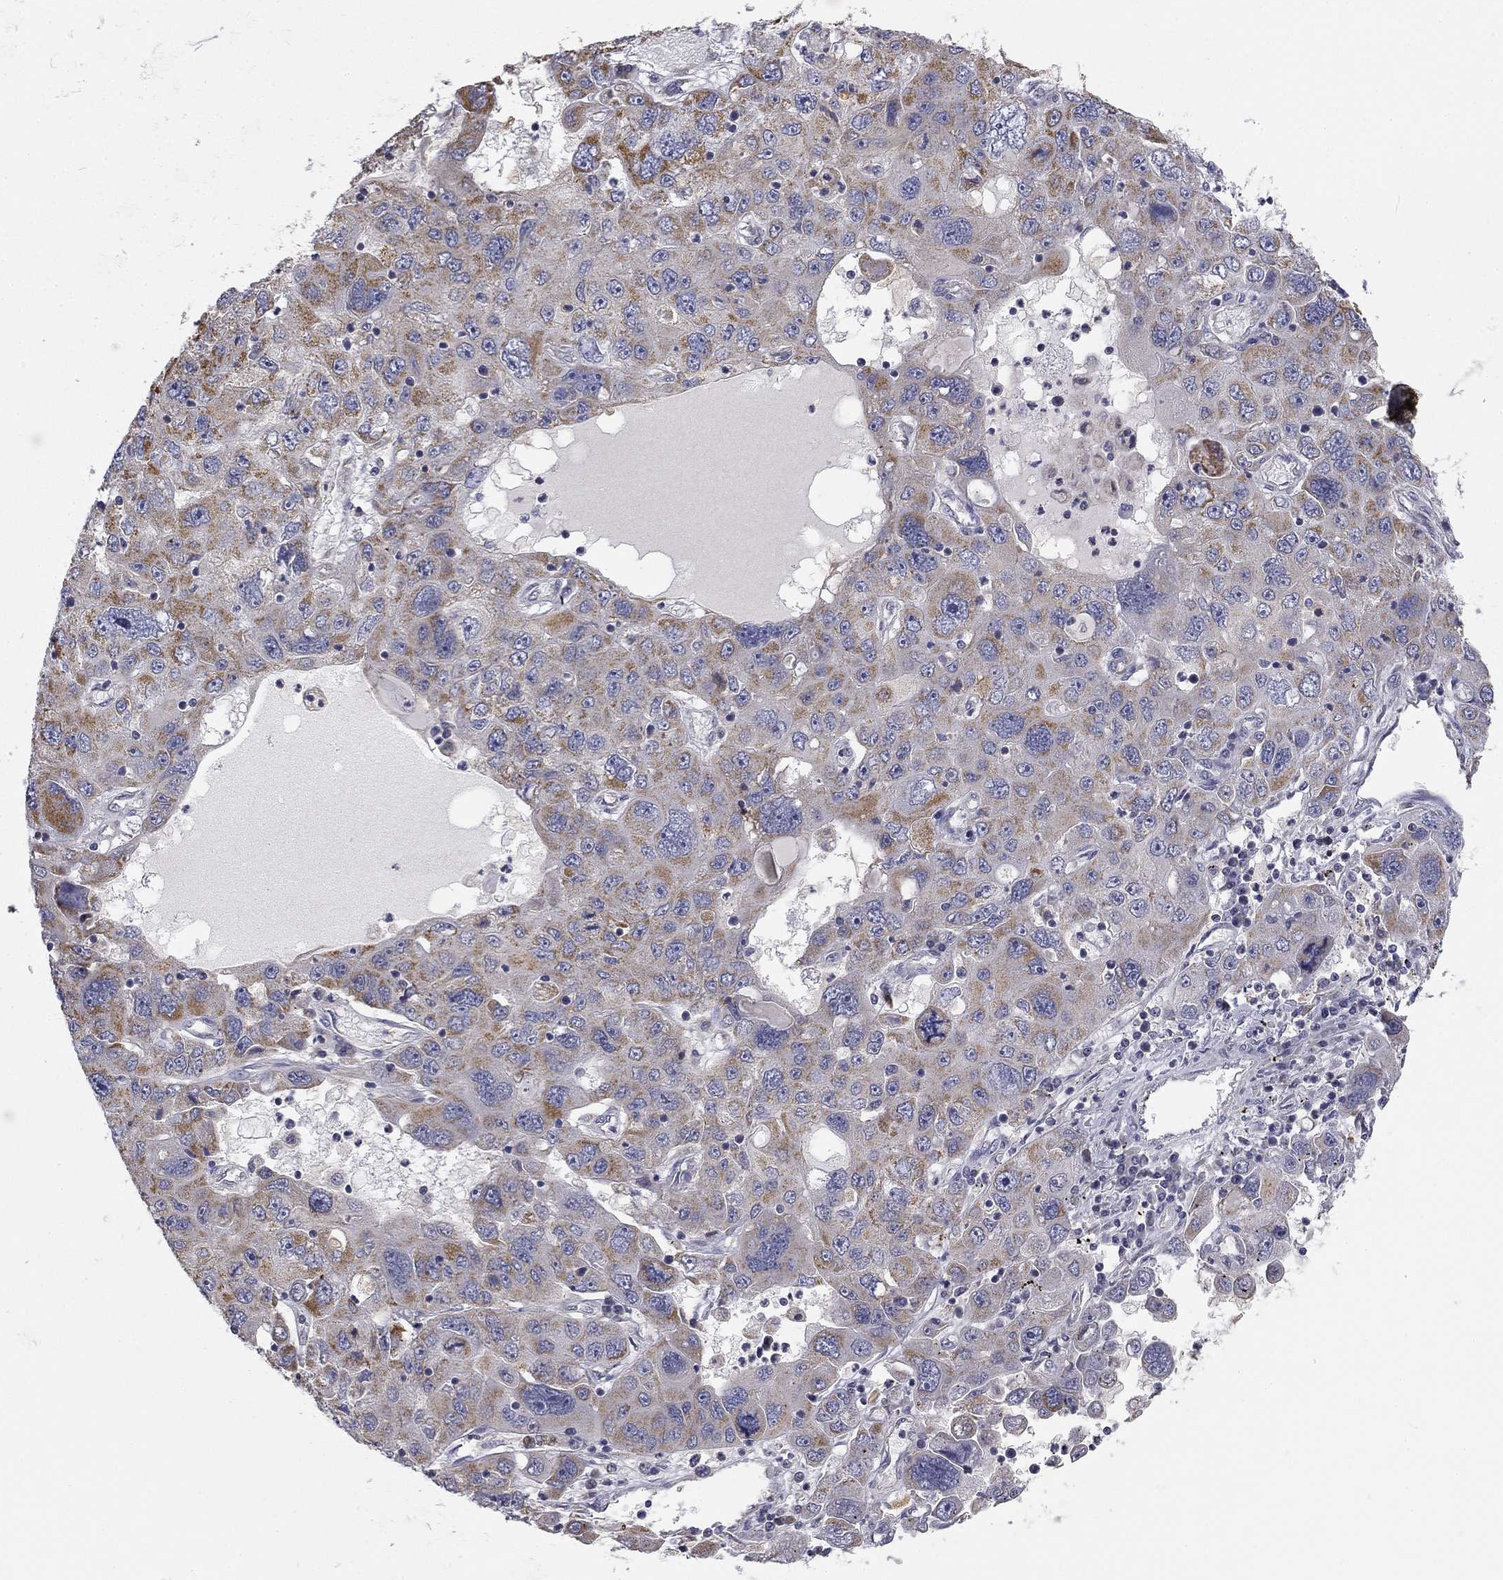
{"staining": {"intensity": "moderate", "quantity": "25%-75%", "location": "cytoplasmic/membranous"}, "tissue": "stomach cancer", "cell_type": "Tumor cells", "image_type": "cancer", "snomed": [{"axis": "morphology", "description": "Adenocarcinoma, NOS"}, {"axis": "topography", "description": "Stomach"}], "caption": "The immunohistochemical stain shows moderate cytoplasmic/membranous staining in tumor cells of stomach cancer tissue.", "gene": "SLC2A9", "patient": {"sex": "male", "age": 56}}